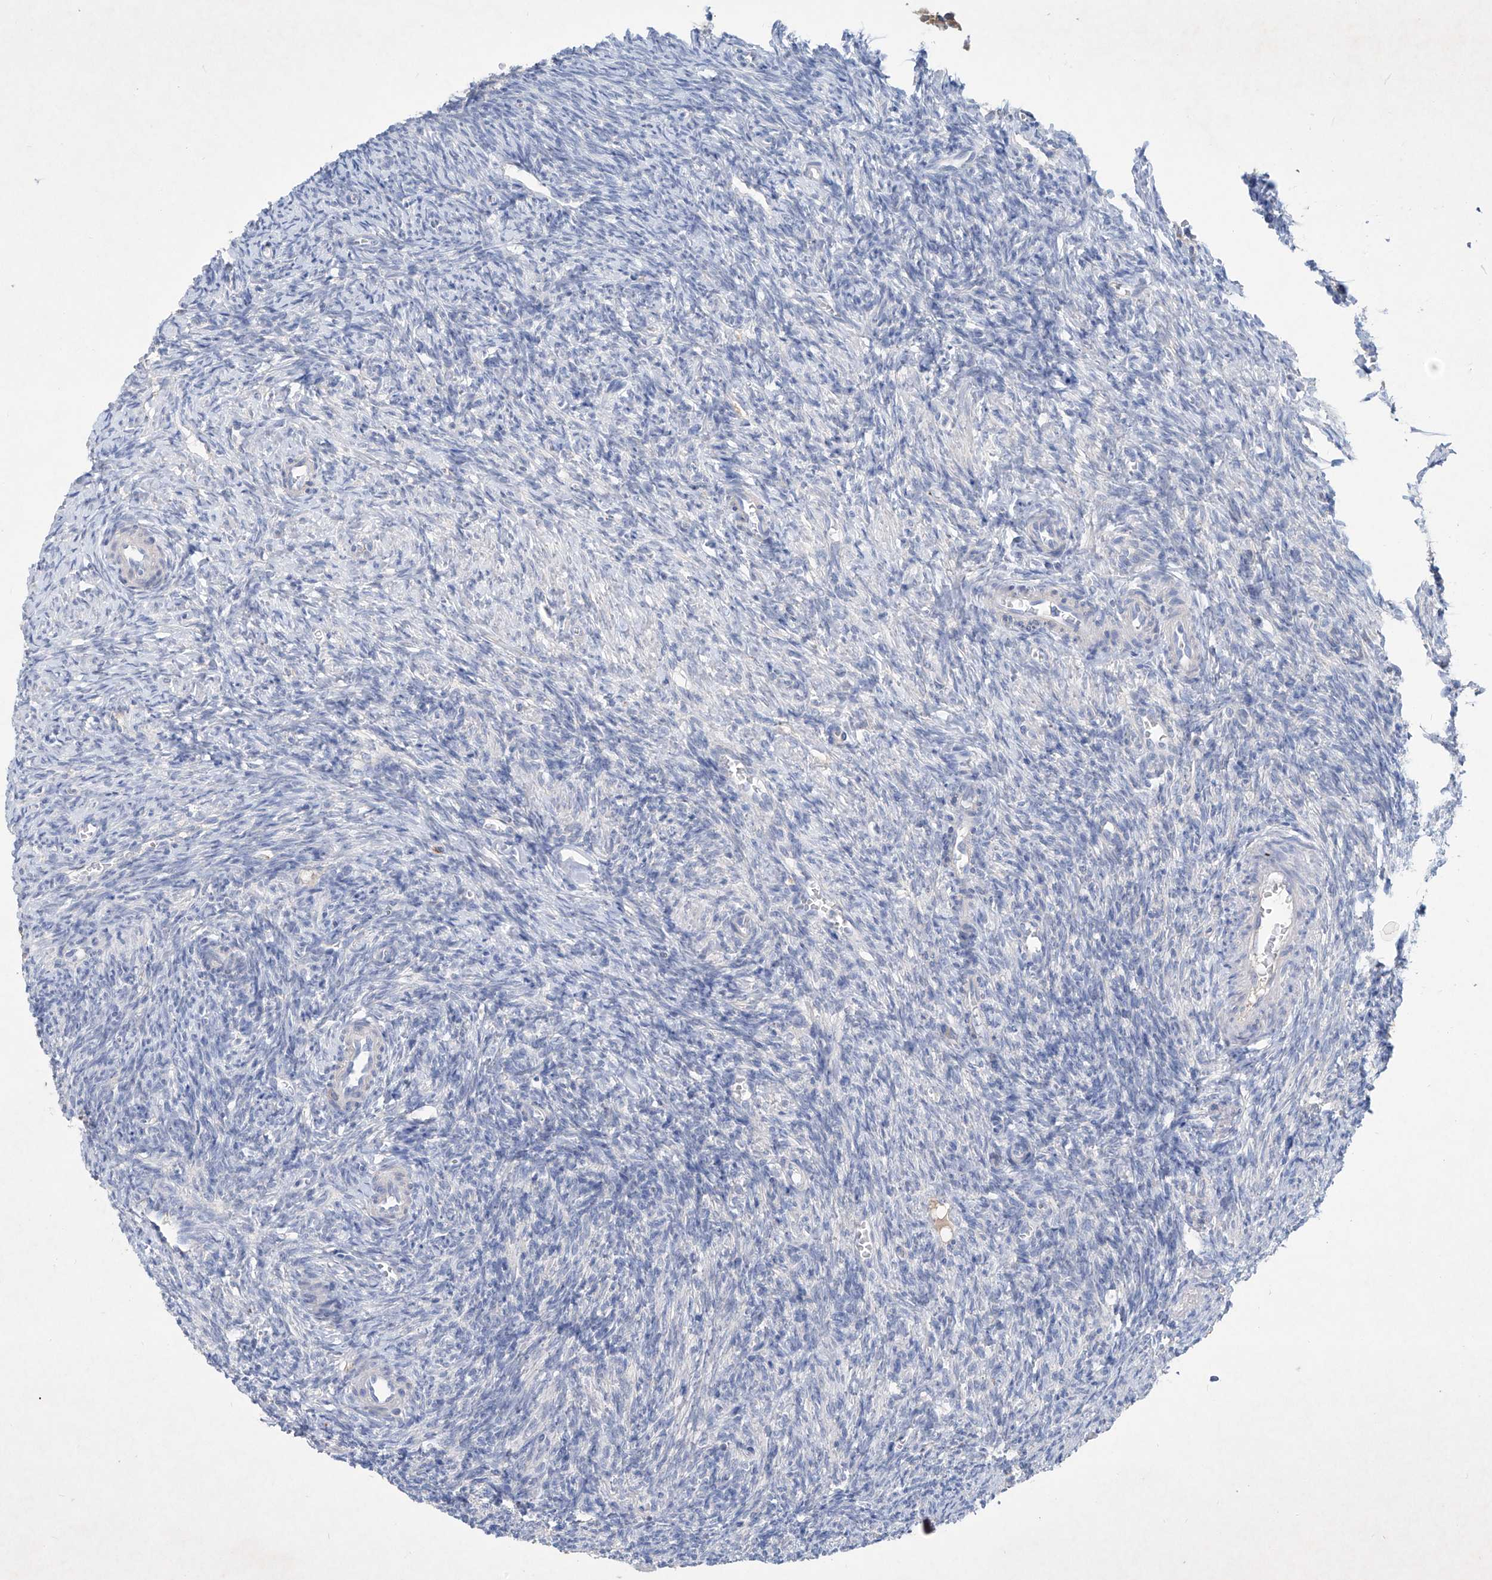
{"staining": {"intensity": "negative", "quantity": "none", "location": "none"}, "tissue": "ovary", "cell_type": "Follicle cells", "image_type": "normal", "snomed": [{"axis": "morphology", "description": "Normal tissue, NOS"}, {"axis": "topography", "description": "Ovary"}], "caption": "DAB immunohistochemical staining of unremarkable human ovary reveals no significant staining in follicle cells. (Stains: DAB (3,3'-diaminobenzidine) immunohistochemistry (IHC) with hematoxylin counter stain, Microscopy: brightfield microscopy at high magnification).", "gene": "ASNS", "patient": {"sex": "female", "age": 27}}